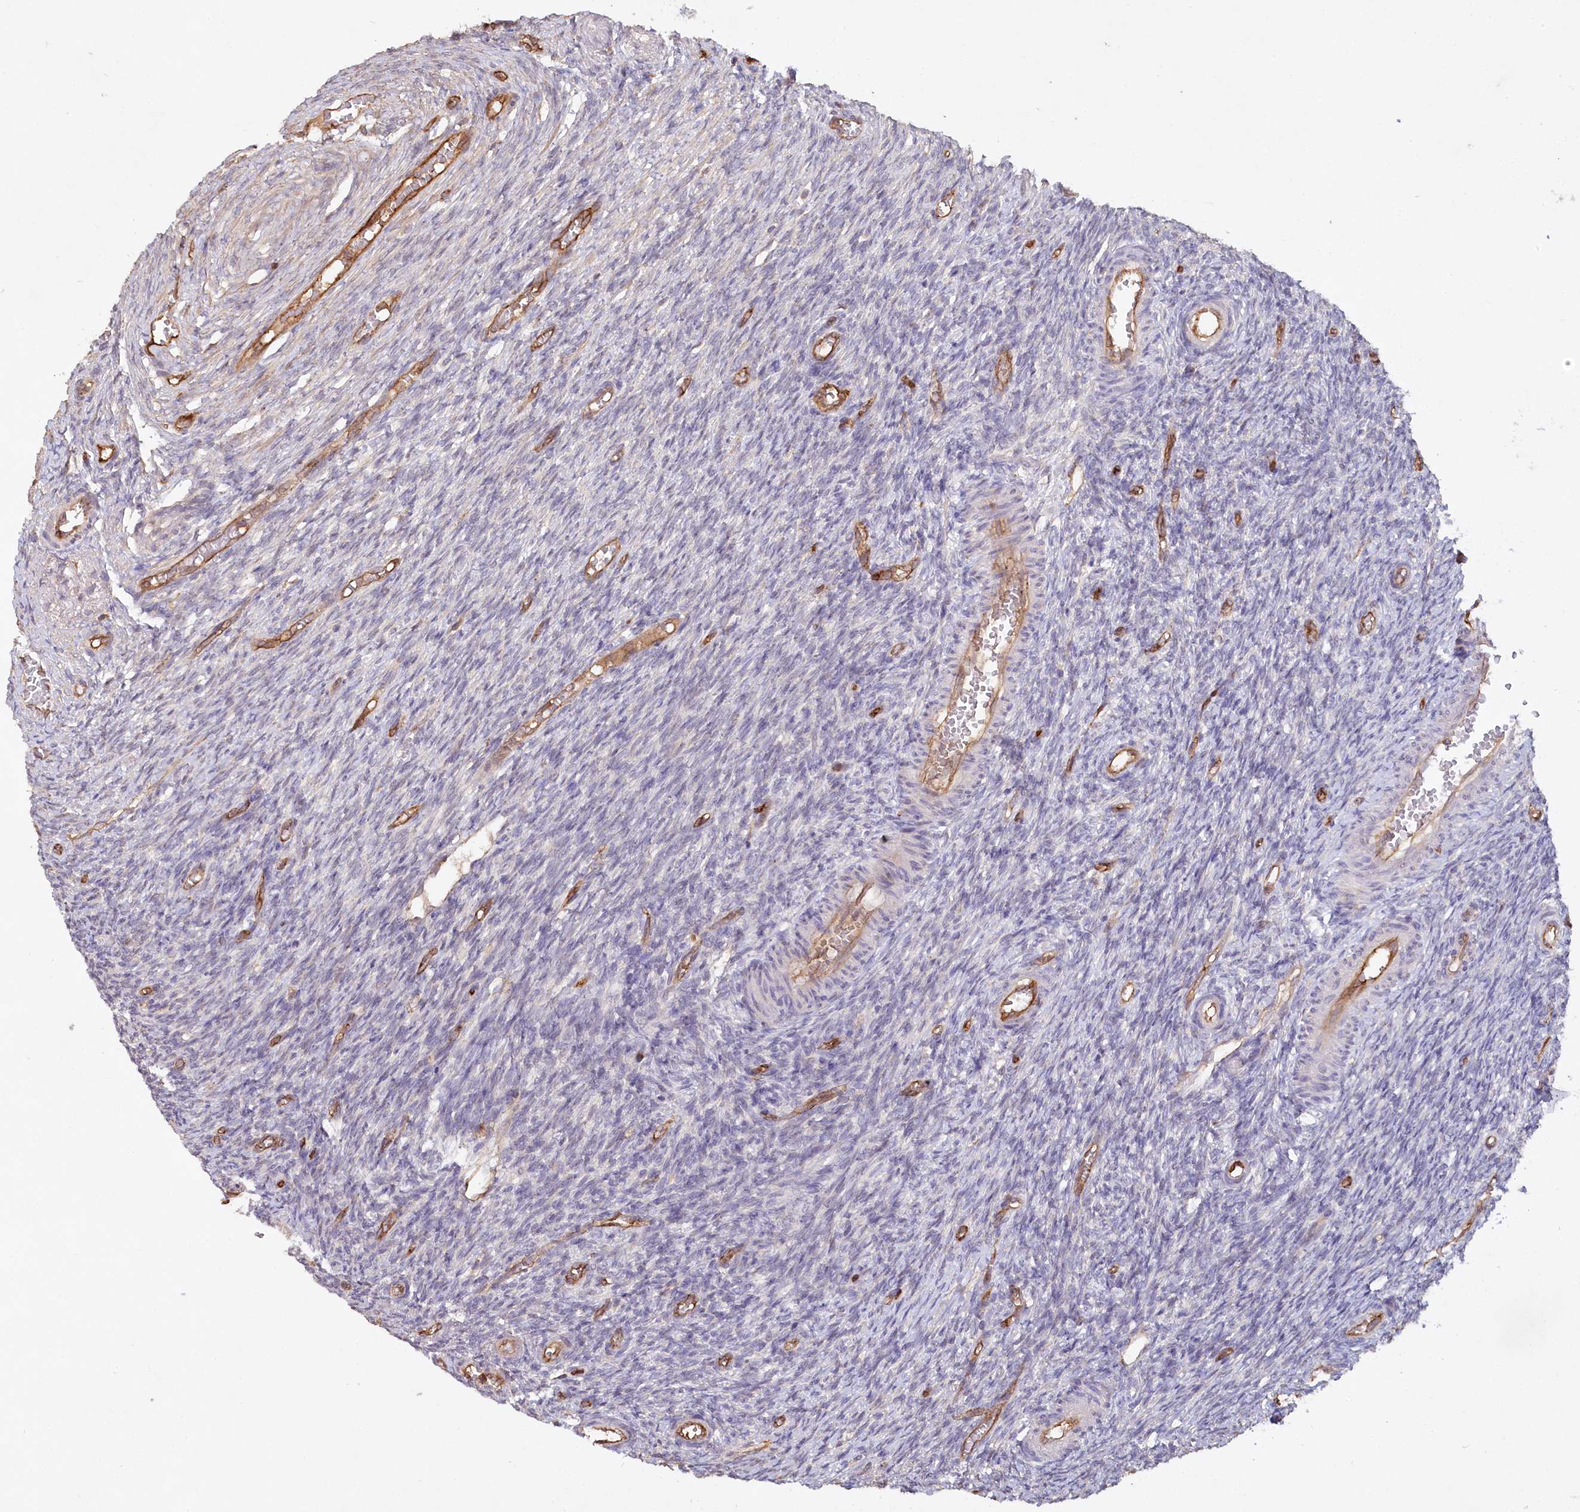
{"staining": {"intensity": "moderate", "quantity": ">75%", "location": "cytoplasmic/membranous"}, "tissue": "ovary", "cell_type": "Follicle cells", "image_type": "normal", "snomed": [{"axis": "morphology", "description": "Normal tissue, NOS"}, {"axis": "topography", "description": "Ovary"}], "caption": "IHC of unremarkable human ovary exhibits medium levels of moderate cytoplasmic/membranous expression in approximately >75% of follicle cells.", "gene": "RBP5", "patient": {"sex": "female", "age": 27}}